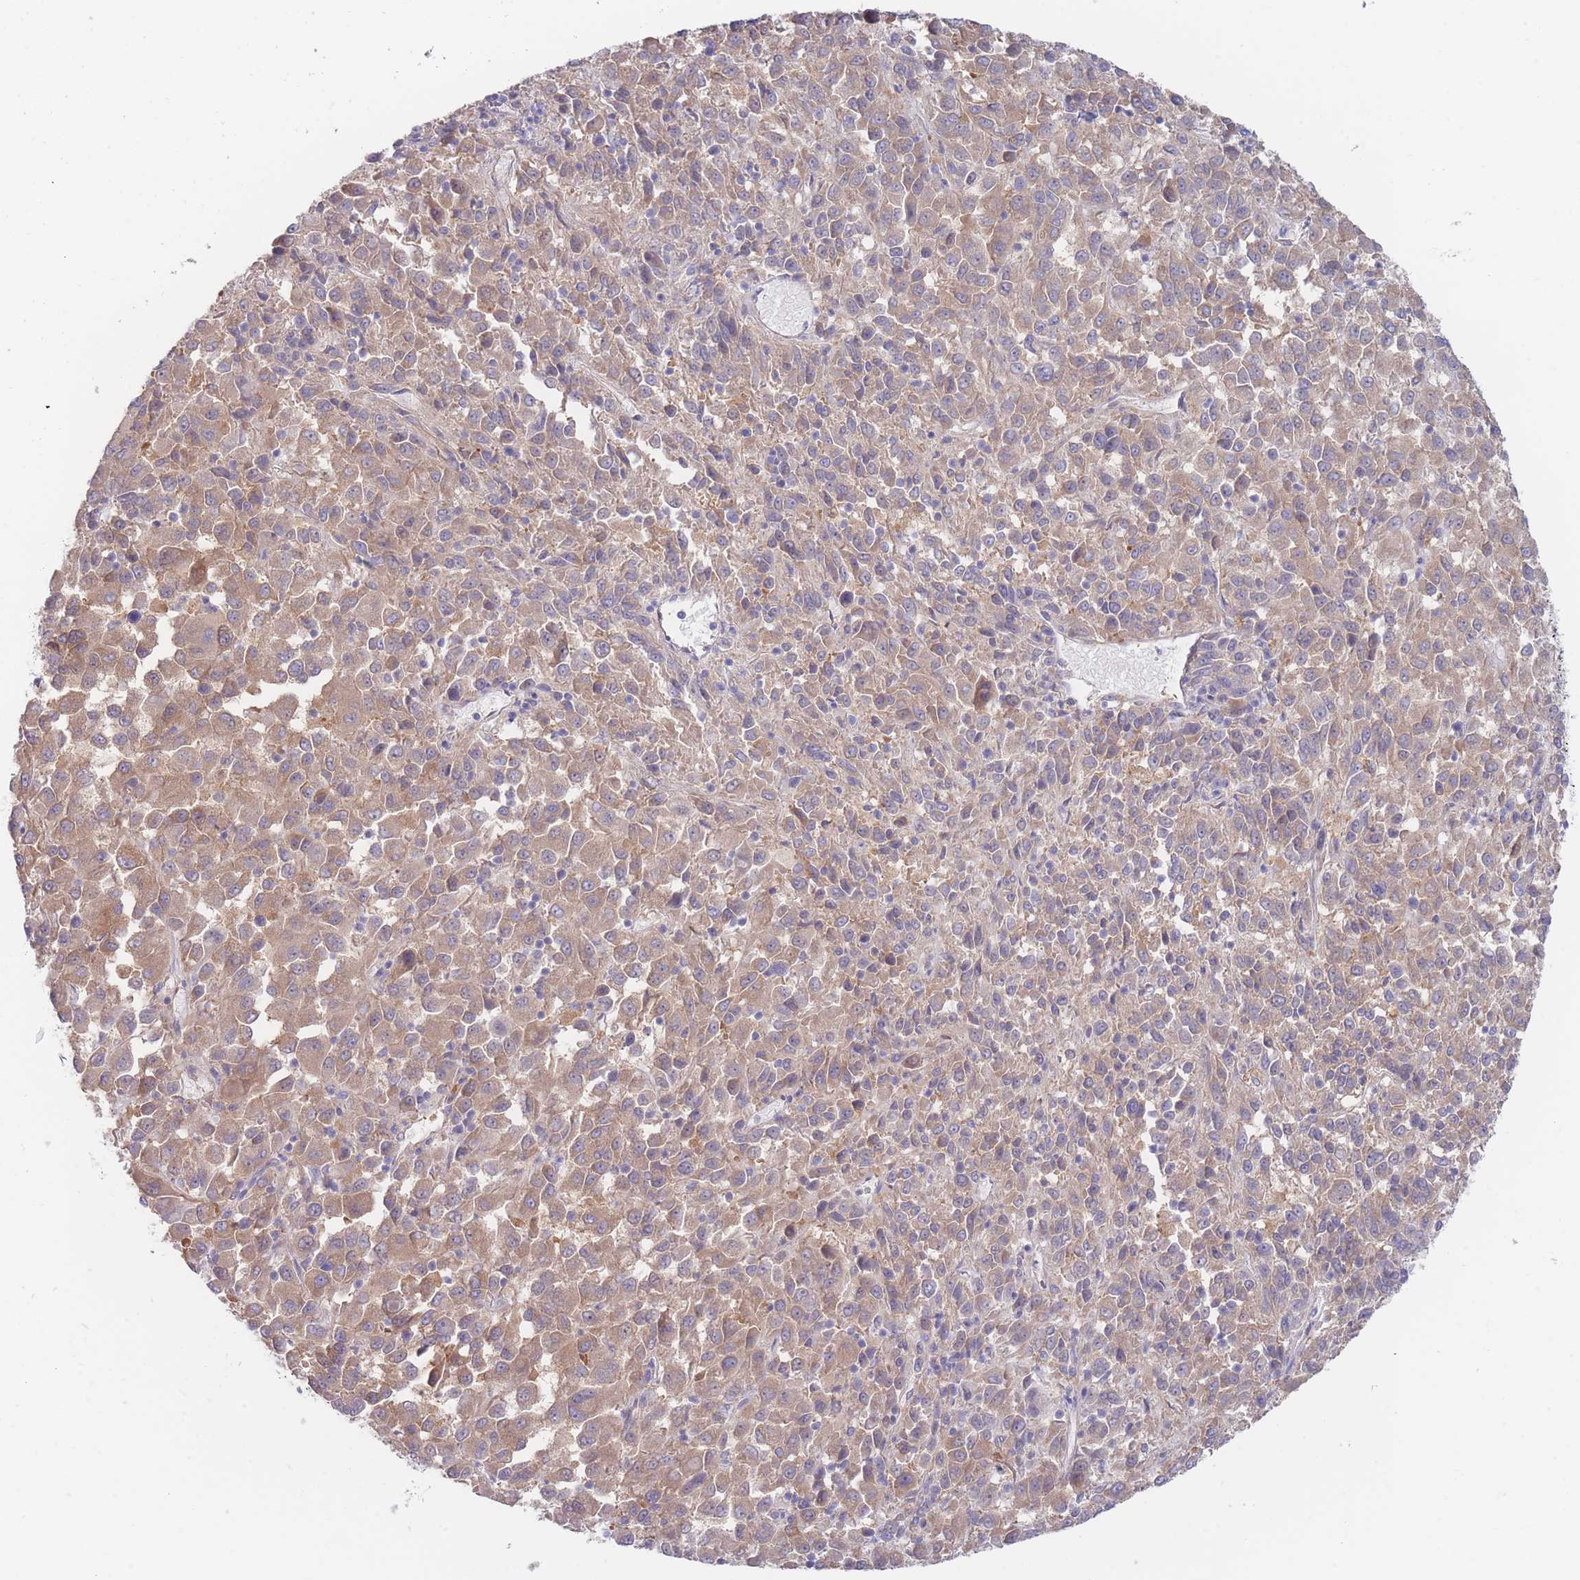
{"staining": {"intensity": "moderate", "quantity": ">75%", "location": "cytoplasmic/membranous"}, "tissue": "melanoma", "cell_type": "Tumor cells", "image_type": "cancer", "snomed": [{"axis": "morphology", "description": "Malignant melanoma, Metastatic site"}, {"axis": "topography", "description": "Lung"}], "caption": "DAB (3,3'-diaminobenzidine) immunohistochemical staining of human melanoma reveals moderate cytoplasmic/membranous protein staining in approximately >75% of tumor cells.", "gene": "ZNF281", "patient": {"sex": "male", "age": 64}}